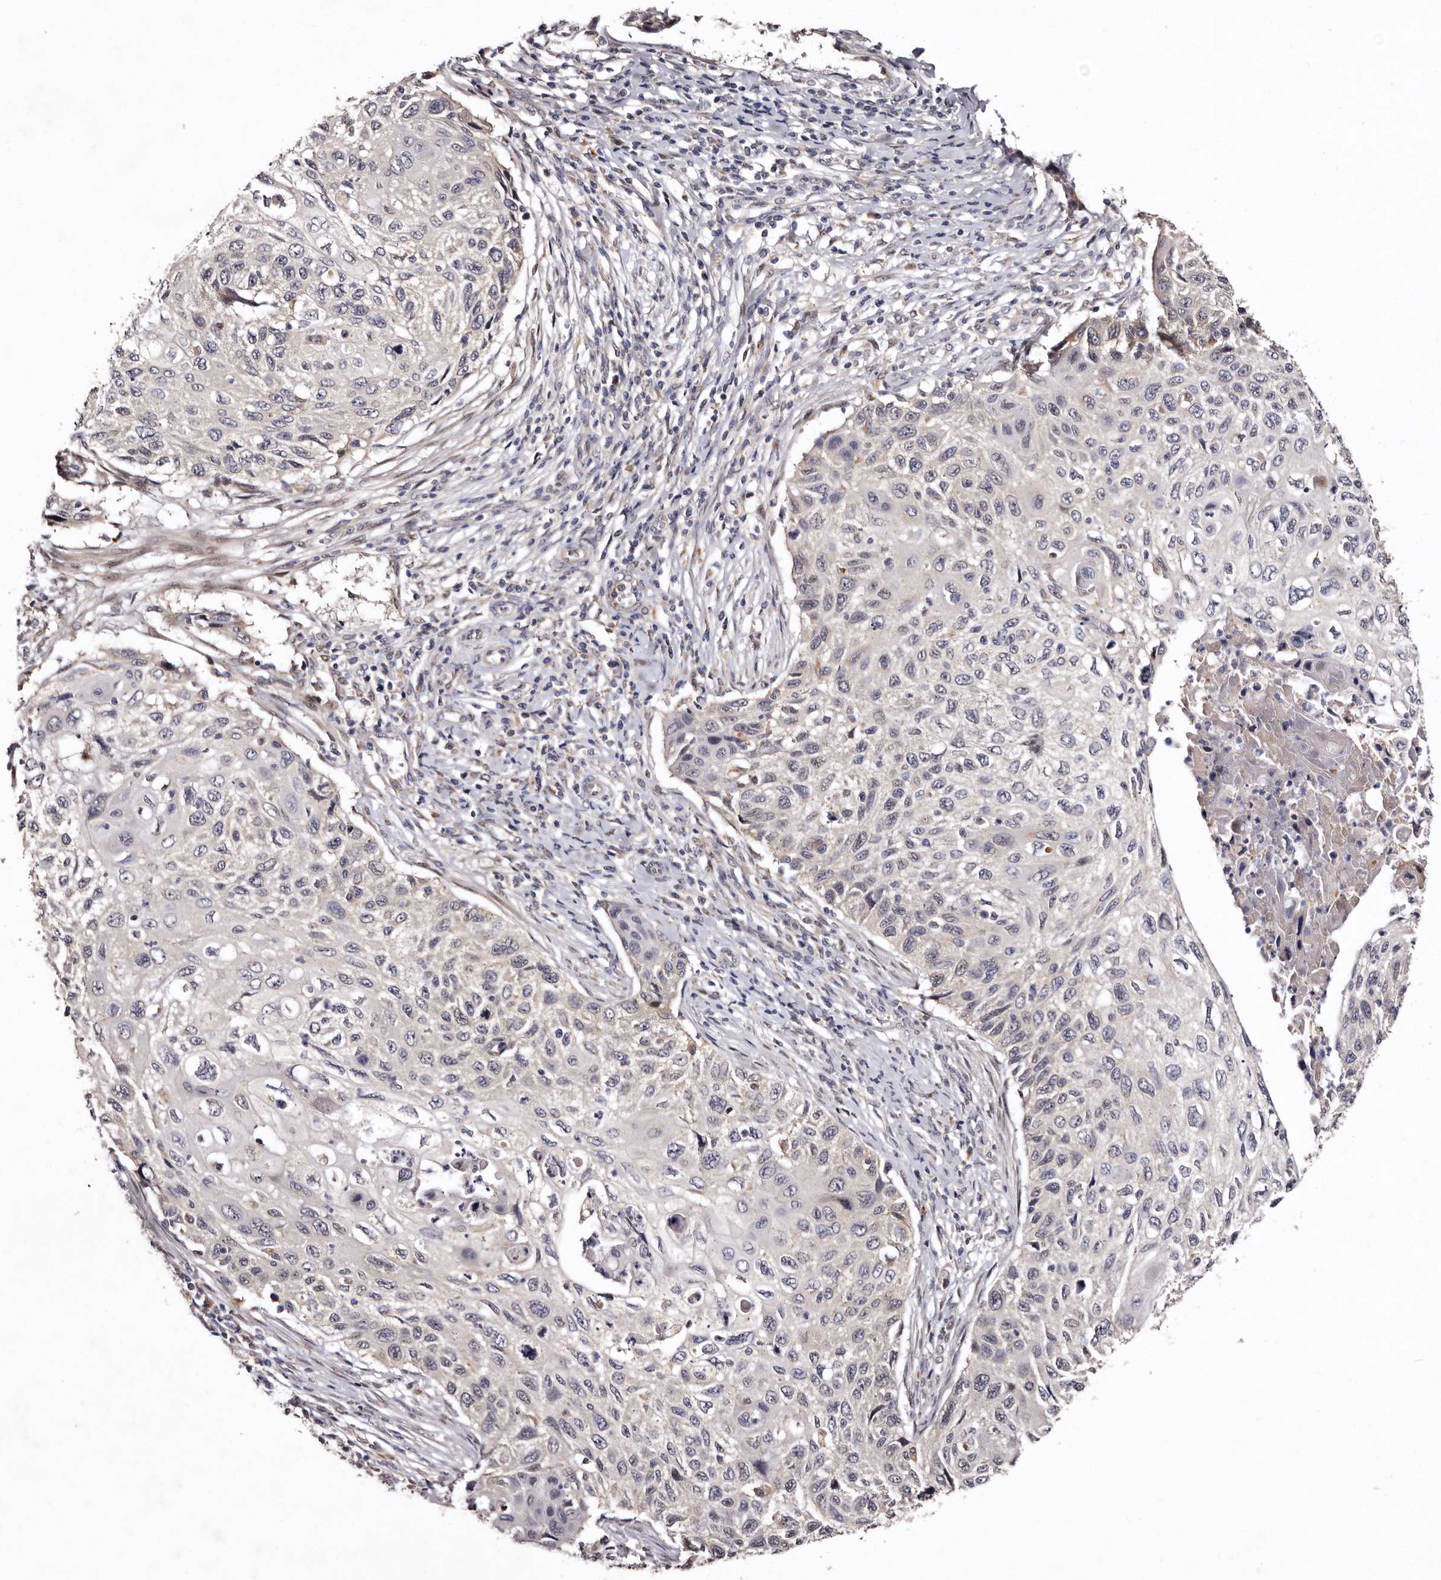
{"staining": {"intensity": "negative", "quantity": "none", "location": "none"}, "tissue": "cervical cancer", "cell_type": "Tumor cells", "image_type": "cancer", "snomed": [{"axis": "morphology", "description": "Squamous cell carcinoma, NOS"}, {"axis": "topography", "description": "Cervix"}], "caption": "DAB (3,3'-diaminobenzidine) immunohistochemical staining of human cervical cancer (squamous cell carcinoma) displays no significant expression in tumor cells.", "gene": "FAM91A1", "patient": {"sex": "female", "age": 70}}